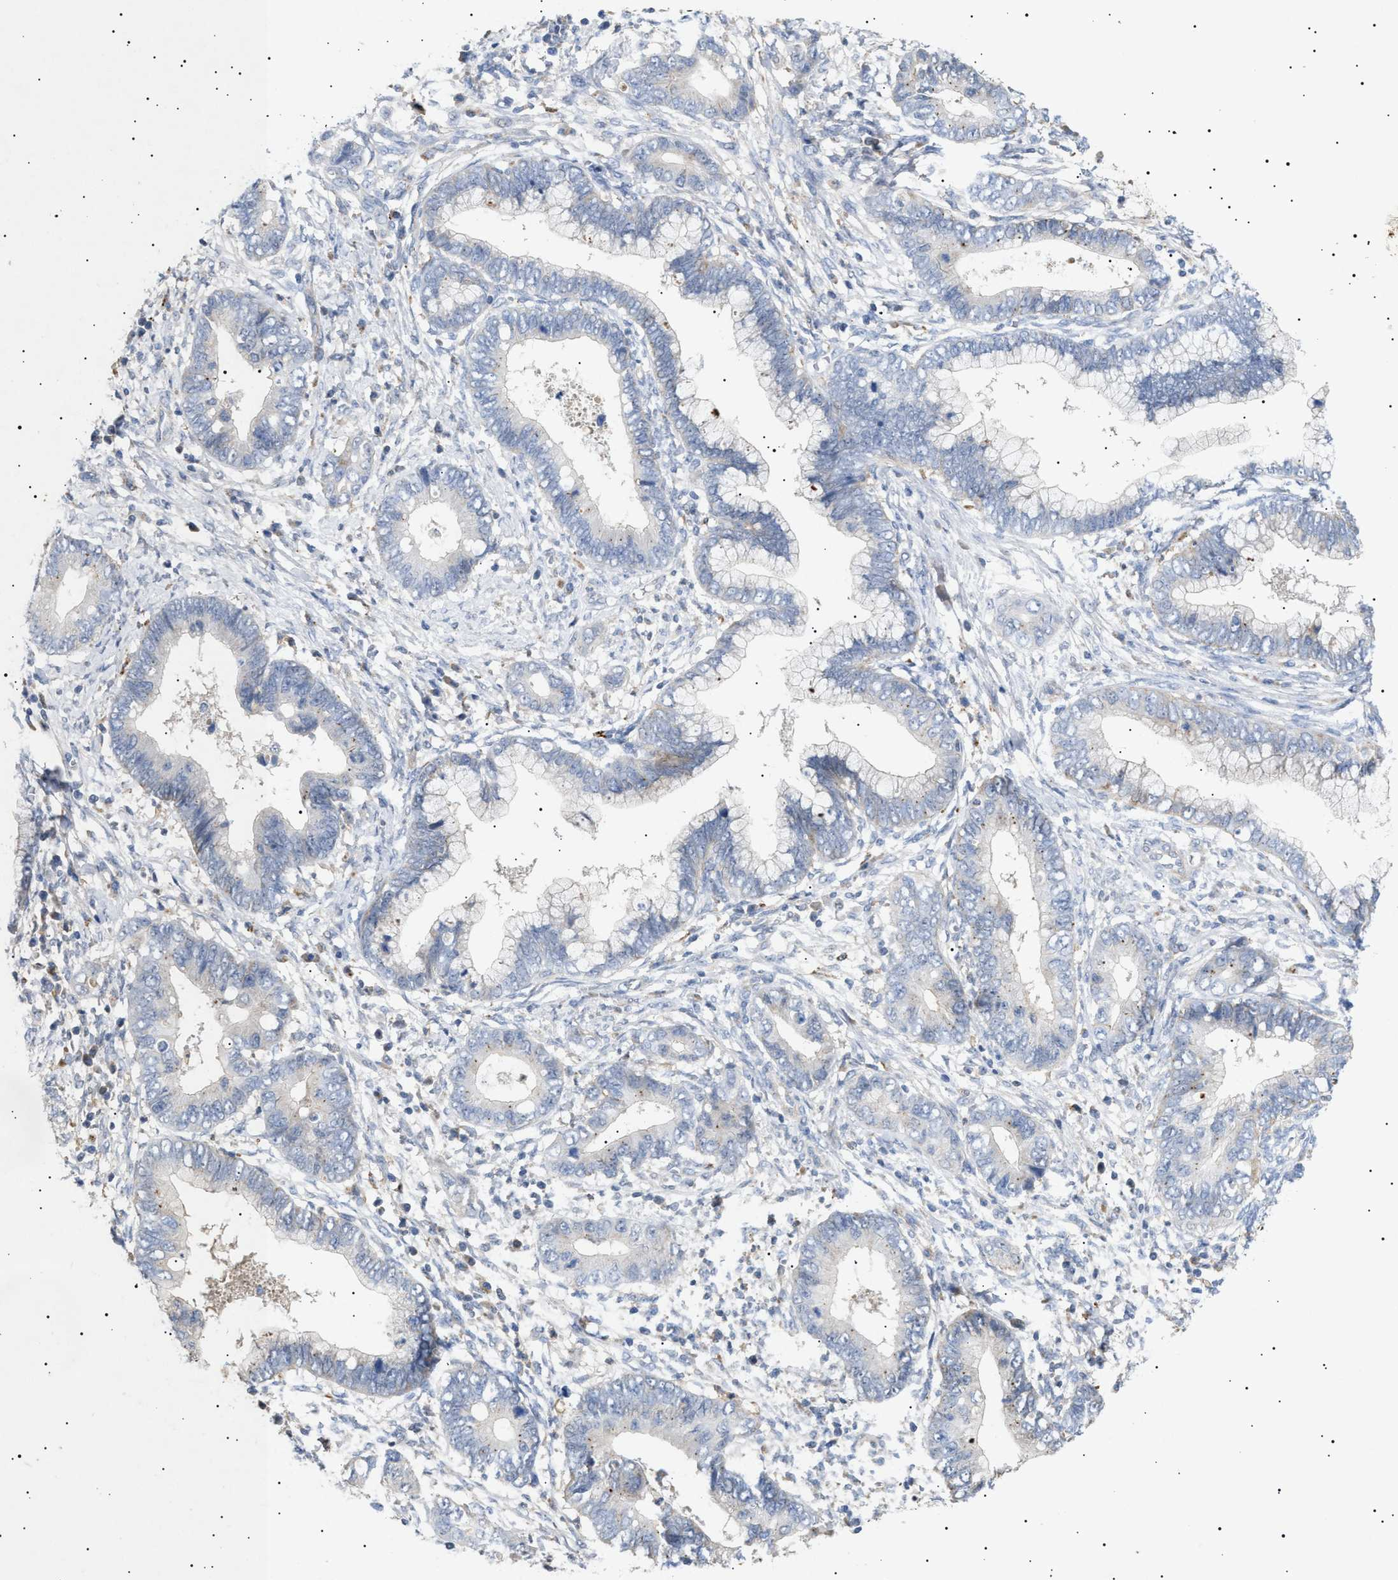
{"staining": {"intensity": "negative", "quantity": "none", "location": "none"}, "tissue": "cervical cancer", "cell_type": "Tumor cells", "image_type": "cancer", "snomed": [{"axis": "morphology", "description": "Adenocarcinoma, NOS"}, {"axis": "topography", "description": "Cervix"}], "caption": "Immunohistochemical staining of human cervical adenocarcinoma exhibits no significant expression in tumor cells.", "gene": "SIRT5", "patient": {"sex": "female", "age": 44}}